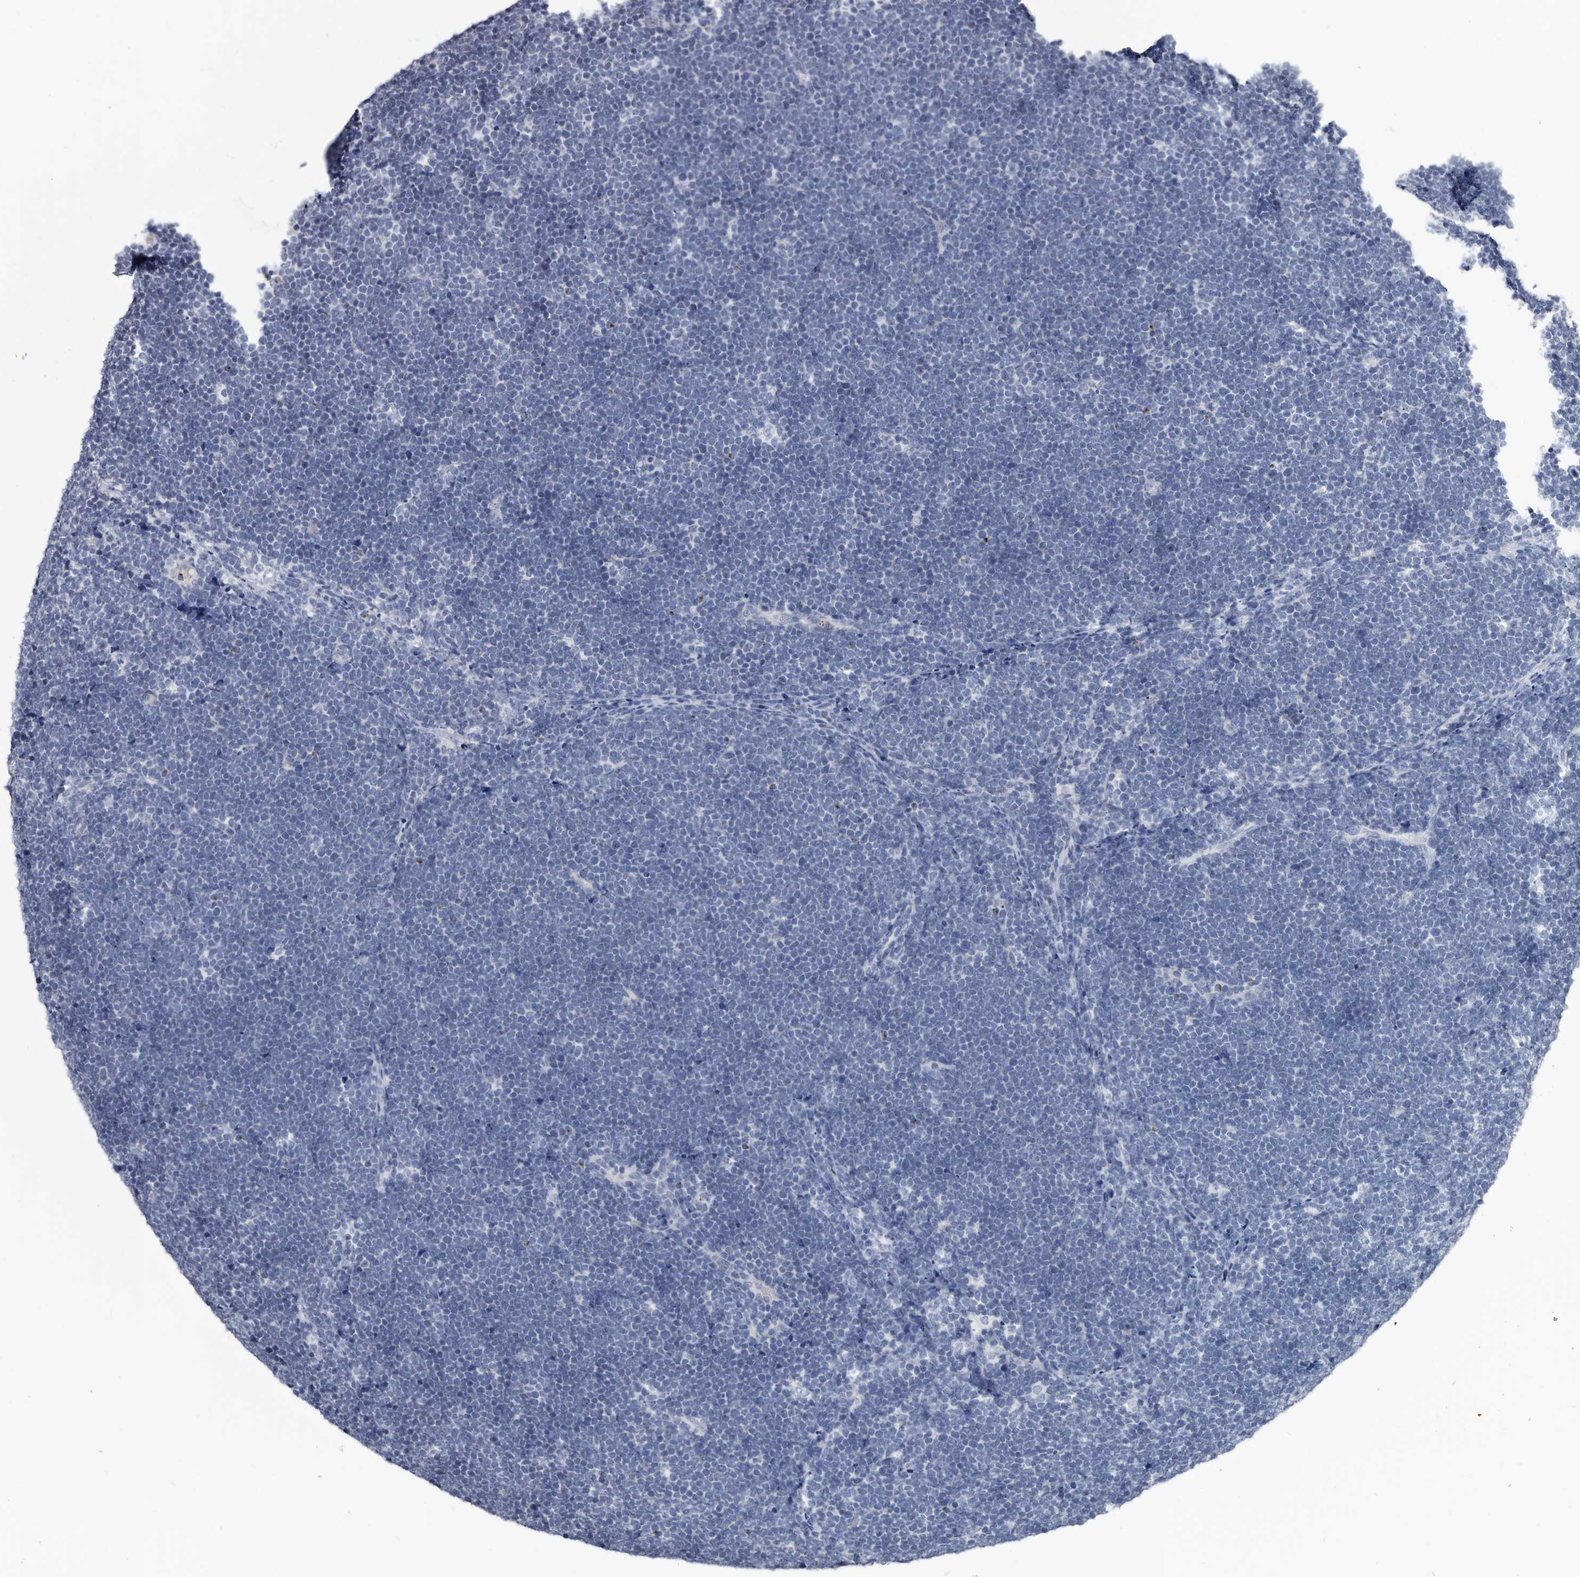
{"staining": {"intensity": "negative", "quantity": "none", "location": "none"}, "tissue": "lymphoma", "cell_type": "Tumor cells", "image_type": "cancer", "snomed": [{"axis": "morphology", "description": "Malignant lymphoma, non-Hodgkin's type, High grade"}, {"axis": "topography", "description": "Lymph node"}], "caption": "Lymphoma was stained to show a protein in brown. There is no significant staining in tumor cells.", "gene": "PRSS8", "patient": {"sex": "male", "age": 13}}